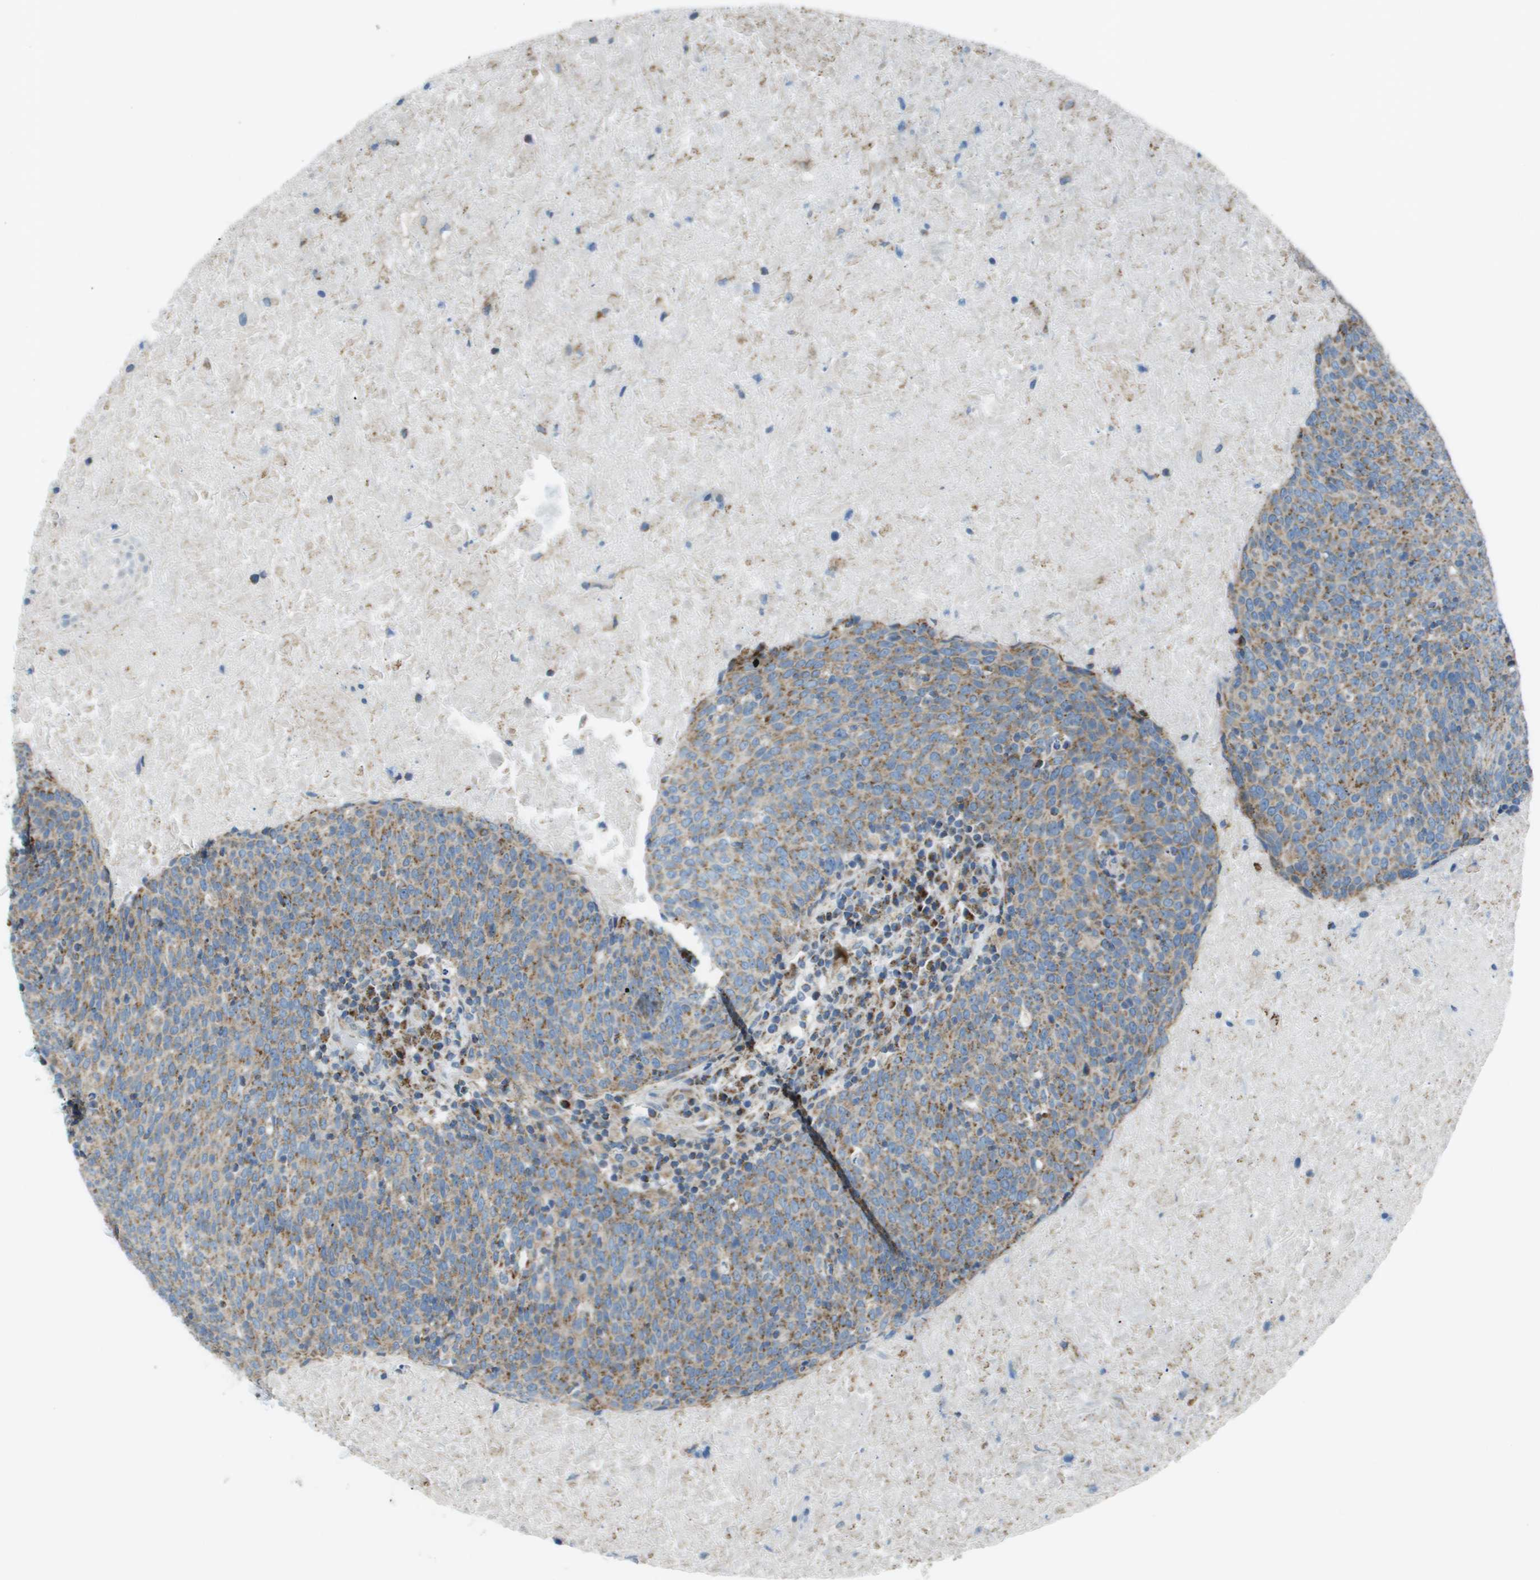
{"staining": {"intensity": "weak", "quantity": ">75%", "location": "cytoplasmic/membranous"}, "tissue": "head and neck cancer", "cell_type": "Tumor cells", "image_type": "cancer", "snomed": [{"axis": "morphology", "description": "Squamous cell carcinoma, NOS"}, {"axis": "morphology", "description": "Squamous cell carcinoma, metastatic, NOS"}, {"axis": "topography", "description": "Lymph node"}, {"axis": "topography", "description": "Head-Neck"}], "caption": "Head and neck metastatic squamous cell carcinoma tissue reveals weak cytoplasmic/membranous staining in about >75% of tumor cells", "gene": "MGAT3", "patient": {"sex": "male", "age": 62}}